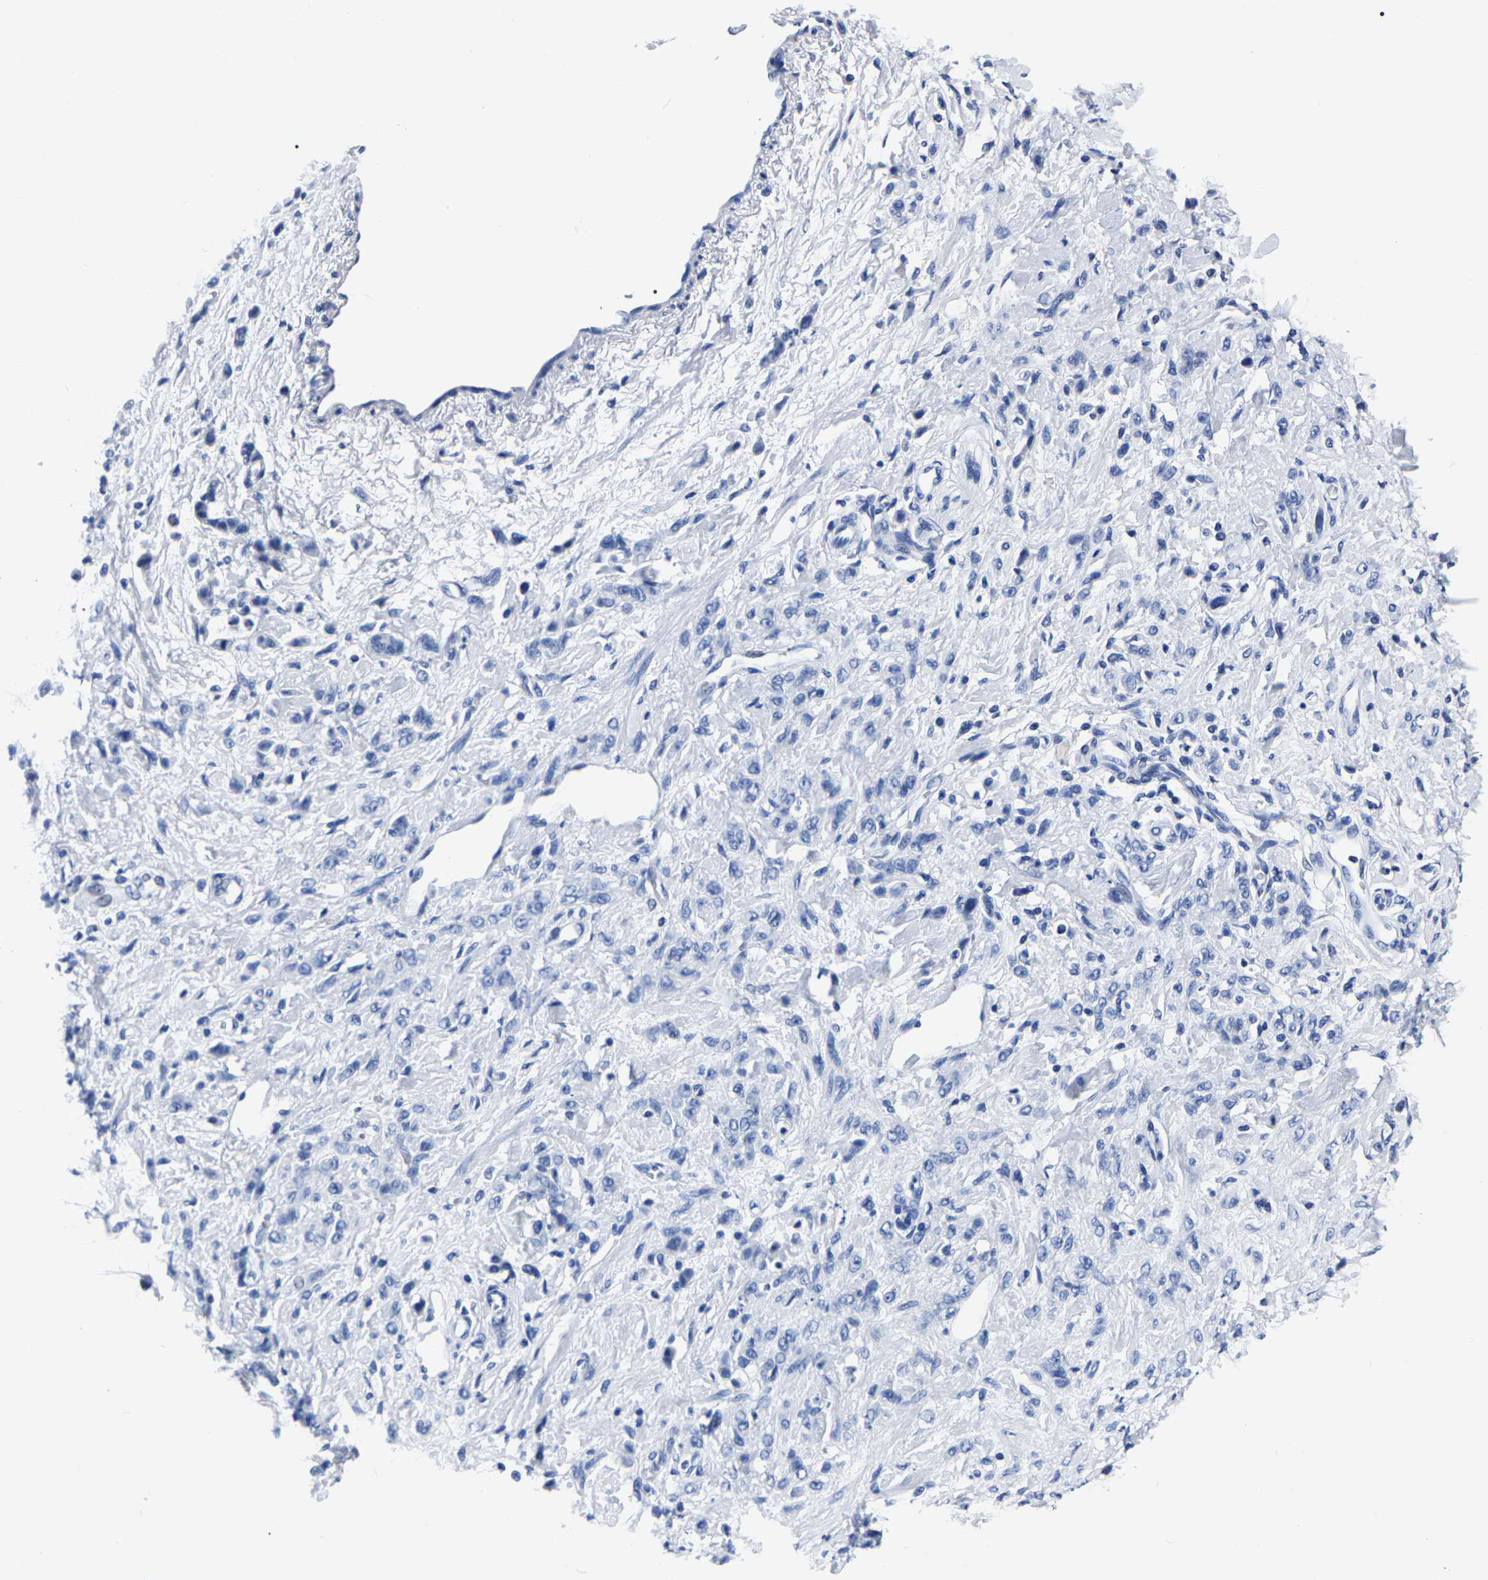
{"staining": {"intensity": "negative", "quantity": "none", "location": "none"}, "tissue": "stomach cancer", "cell_type": "Tumor cells", "image_type": "cancer", "snomed": [{"axis": "morphology", "description": "Normal tissue, NOS"}, {"axis": "morphology", "description": "Adenocarcinoma, NOS"}, {"axis": "topography", "description": "Stomach"}], "caption": "Image shows no significant protein staining in tumor cells of adenocarcinoma (stomach).", "gene": "IMPG2", "patient": {"sex": "male", "age": 82}}